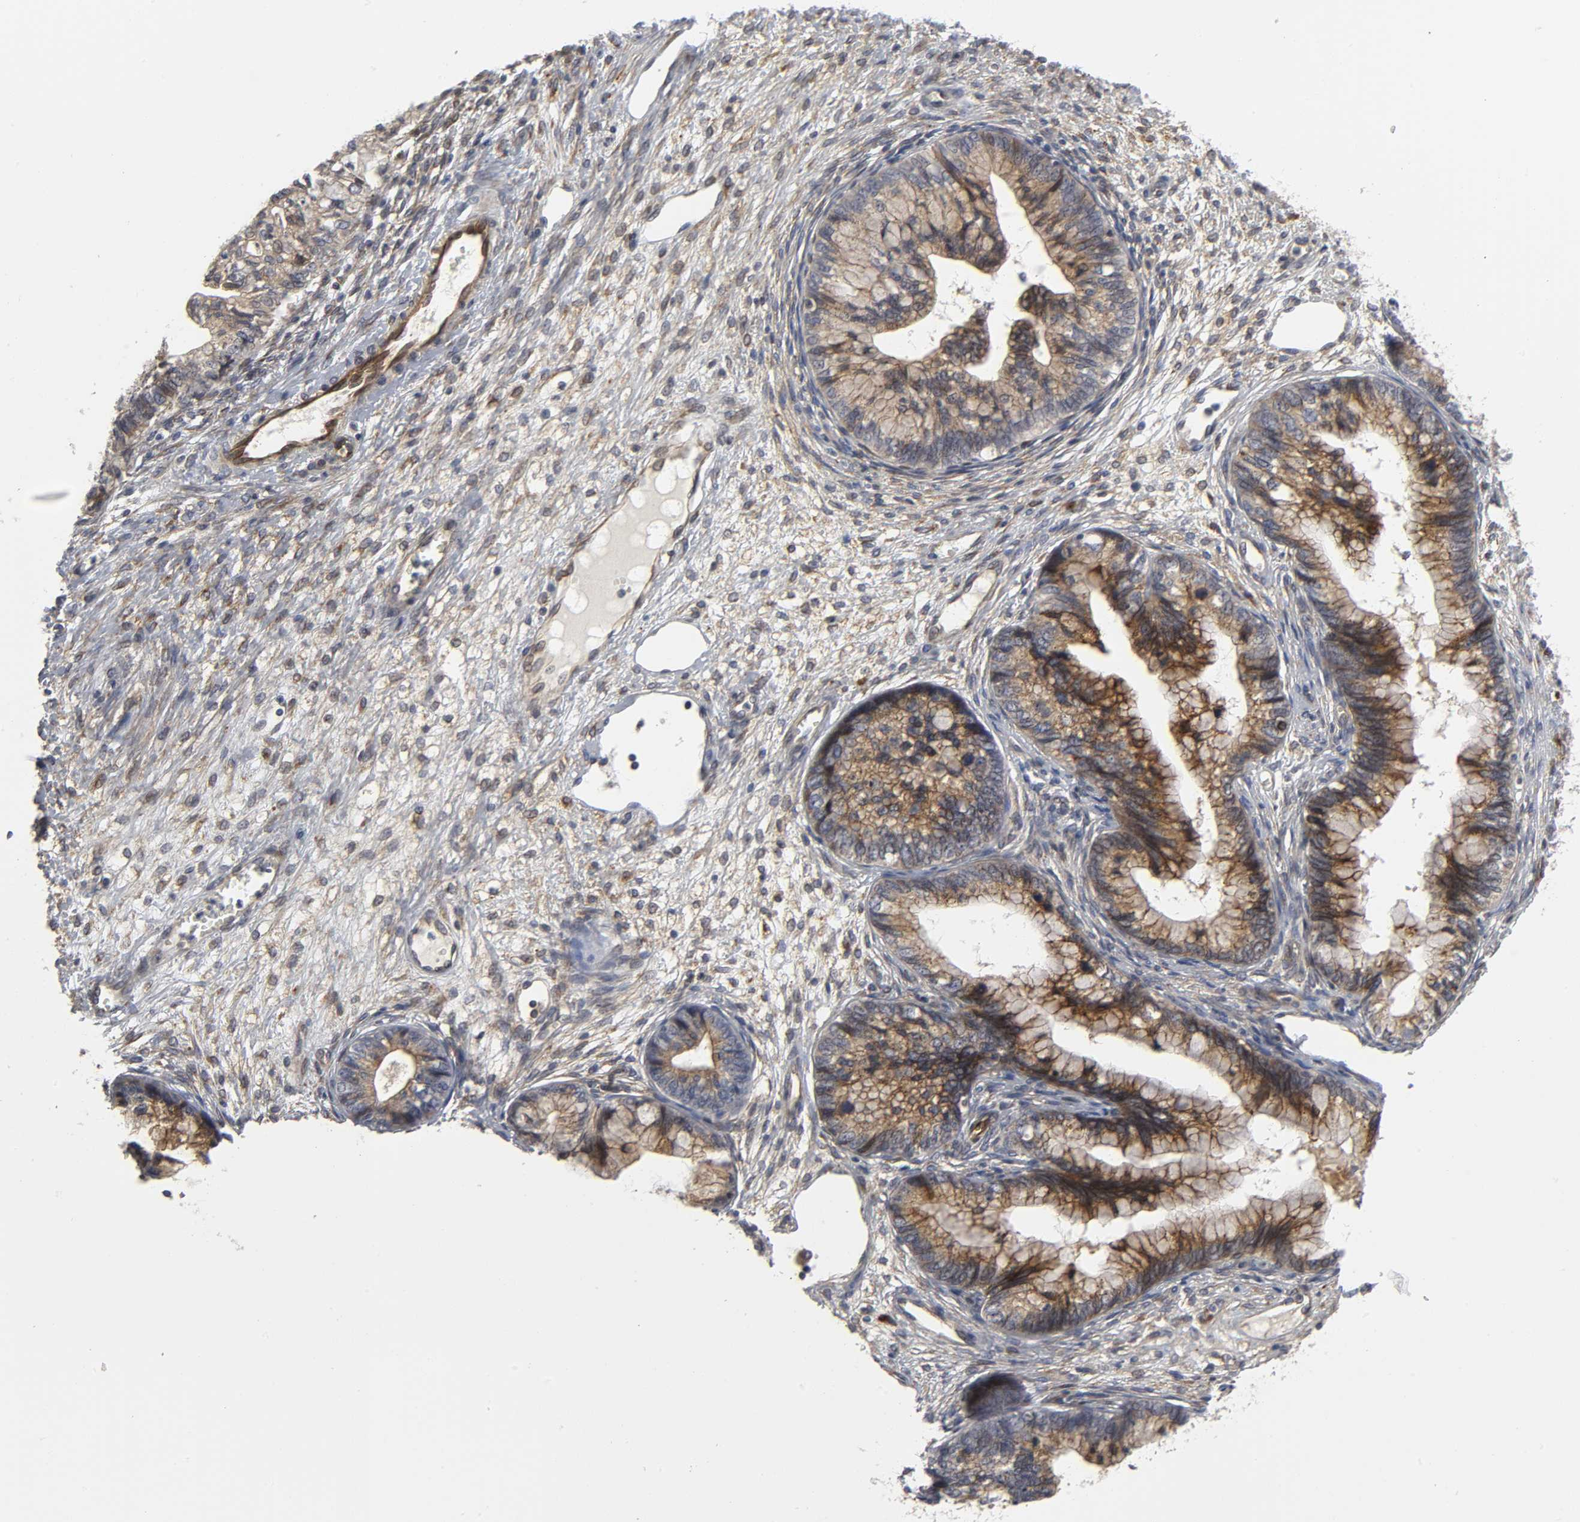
{"staining": {"intensity": "moderate", "quantity": "25%-75%", "location": "cytoplasmic/membranous"}, "tissue": "cervical cancer", "cell_type": "Tumor cells", "image_type": "cancer", "snomed": [{"axis": "morphology", "description": "Adenocarcinoma, NOS"}, {"axis": "topography", "description": "Cervix"}], "caption": "Tumor cells show medium levels of moderate cytoplasmic/membranous positivity in about 25%-75% of cells in human cervical adenocarcinoma.", "gene": "ASB6", "patient": {"sex": "female", "age": 44}}